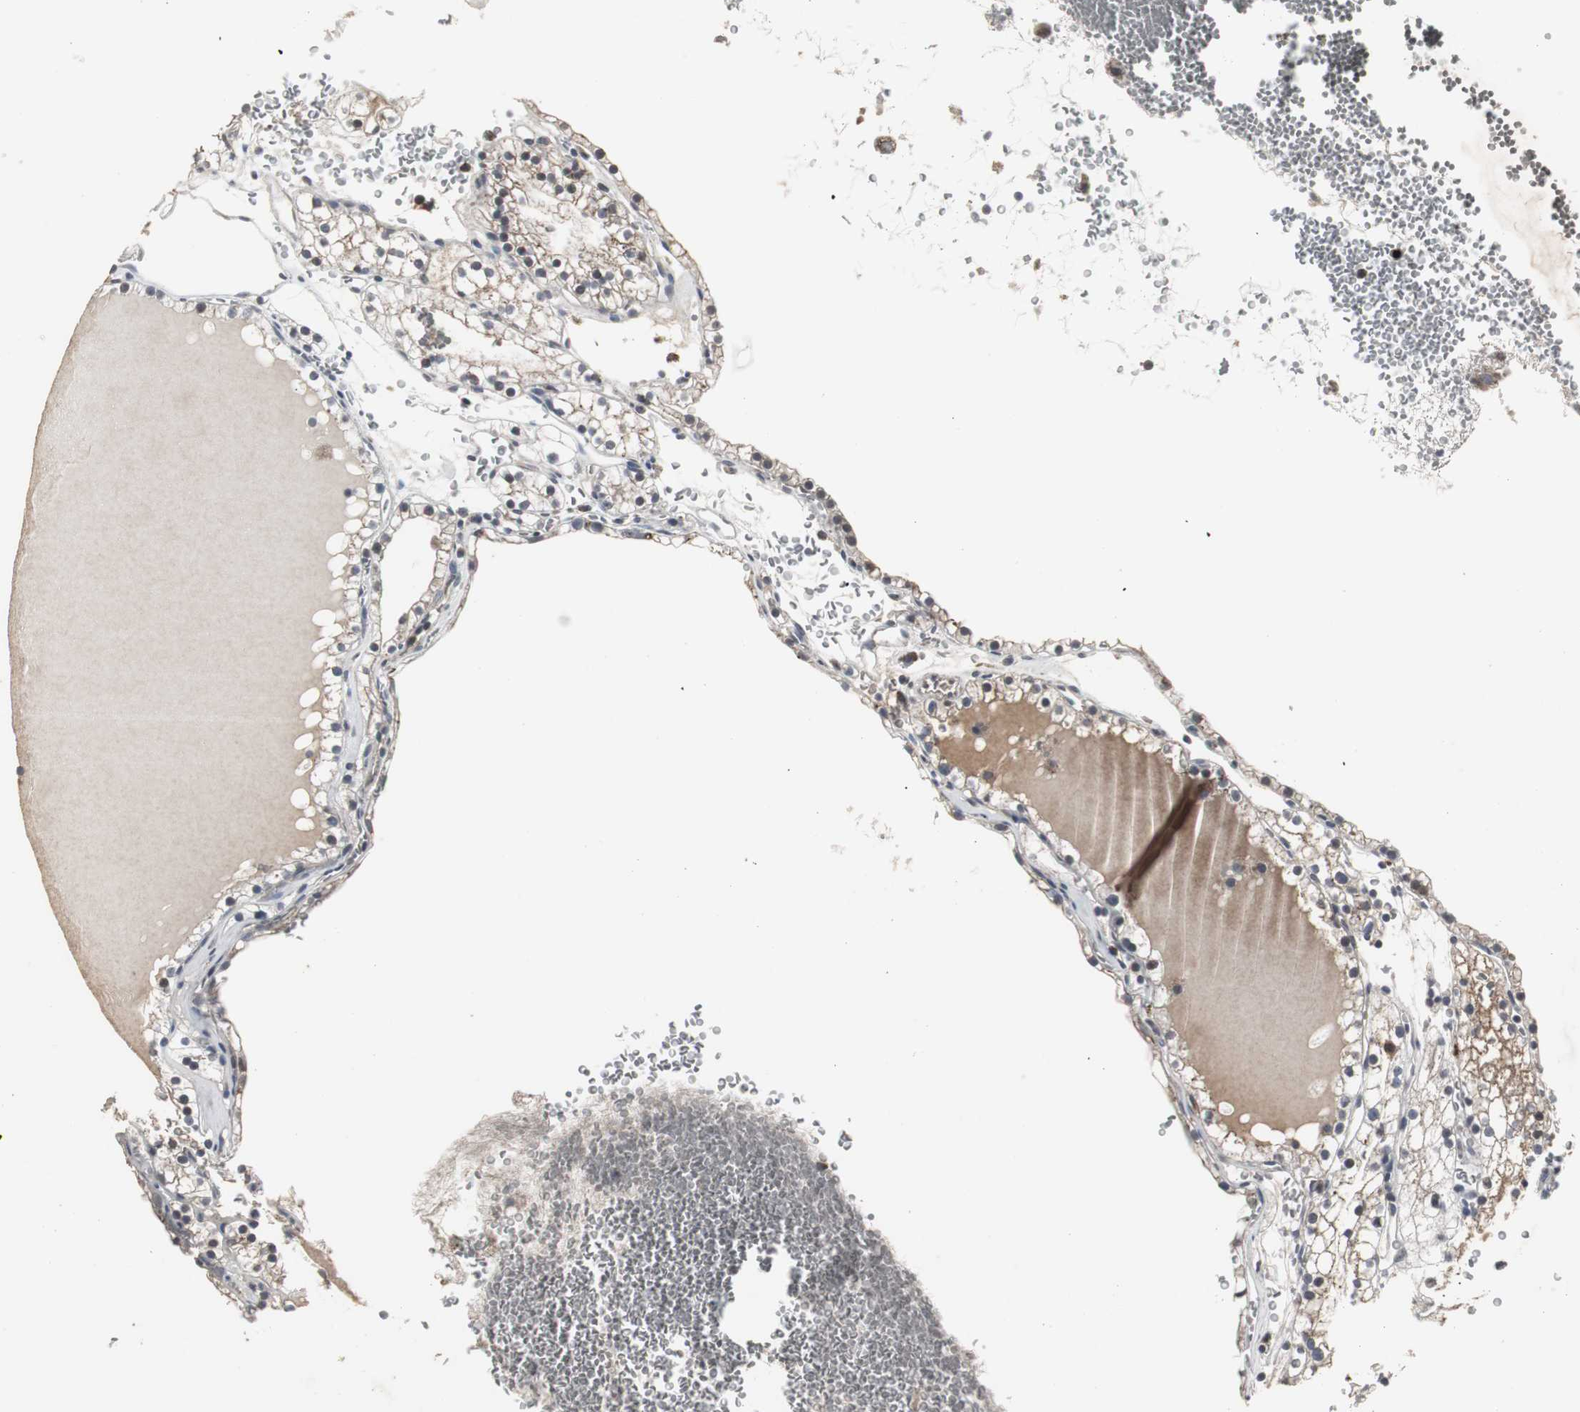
{"staining": {"intensity": "negative", "quantity": "none", "location": "none"}, "tissue": "renal cancer", "cell_type": "Tumor cells", "image_type": "cancer", "snomed": [{"axis": "morphology", "description": "Adenocarcinoma, NOS"}, {"axis": "topography", "description": "Kidney"}], "caption": "Immunohistochemistry of human renal adenocarcinoma shows no positivity in tumor cells.", "gene": "ACAA1", "patient": {"sex": "female", "age": 41}}